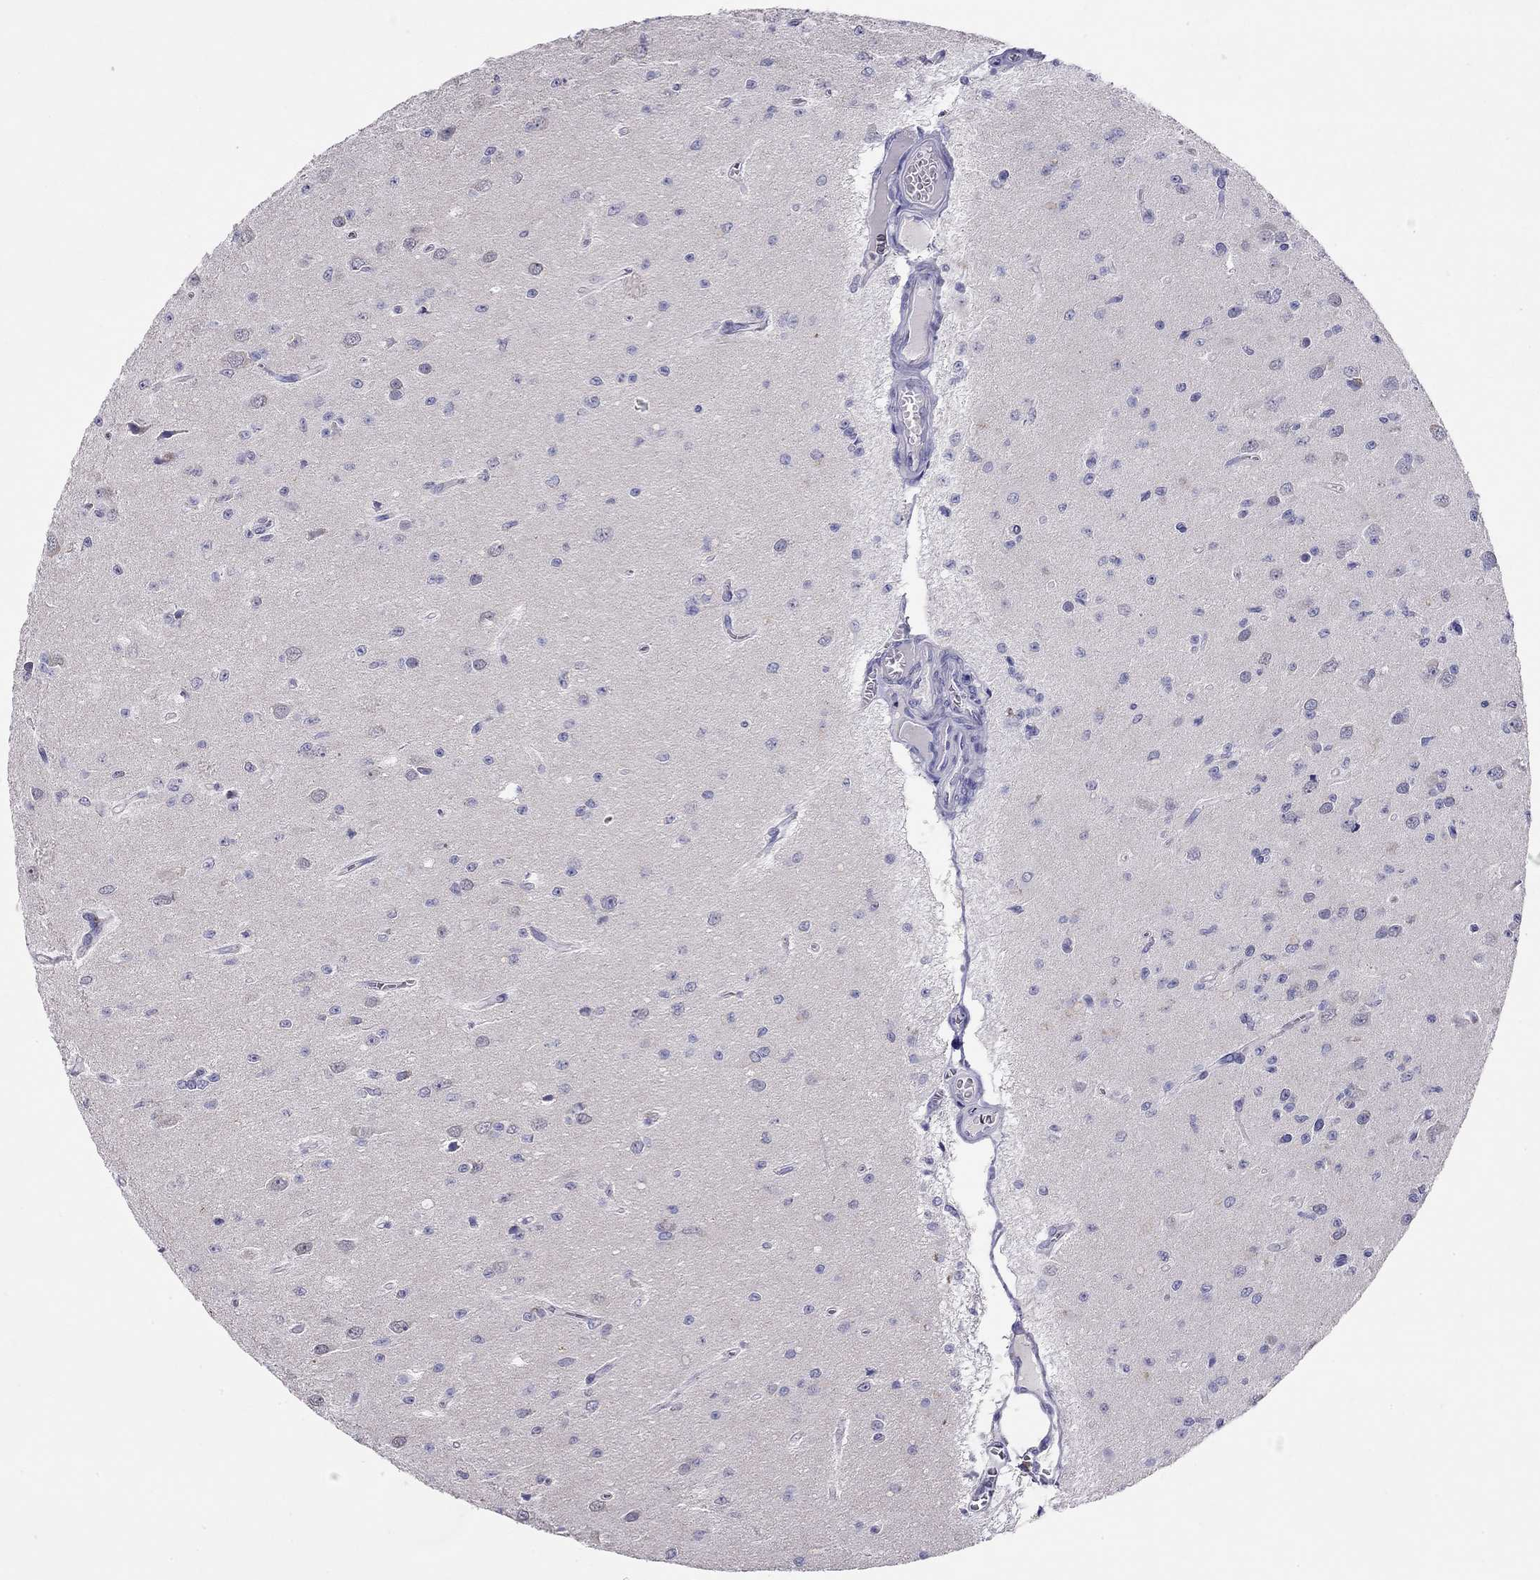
{"staining": {"intensity": "negative", "quantity": "none", "location": "none"}, "tissue": "glioma", "cell_type": "Tumor cells", "image_type": "cancer", "snomed": [{"axis": "morphology", "description": "Glioma, malignant, Low grade"}, {"axis": "topography", "description": "Brain"}], "caption": "Tumor cells are negative for brown protein staining in malignant glioma (low-grade).", "gene": "CITED1", "patient": {"sex": "female", "age": 45}}